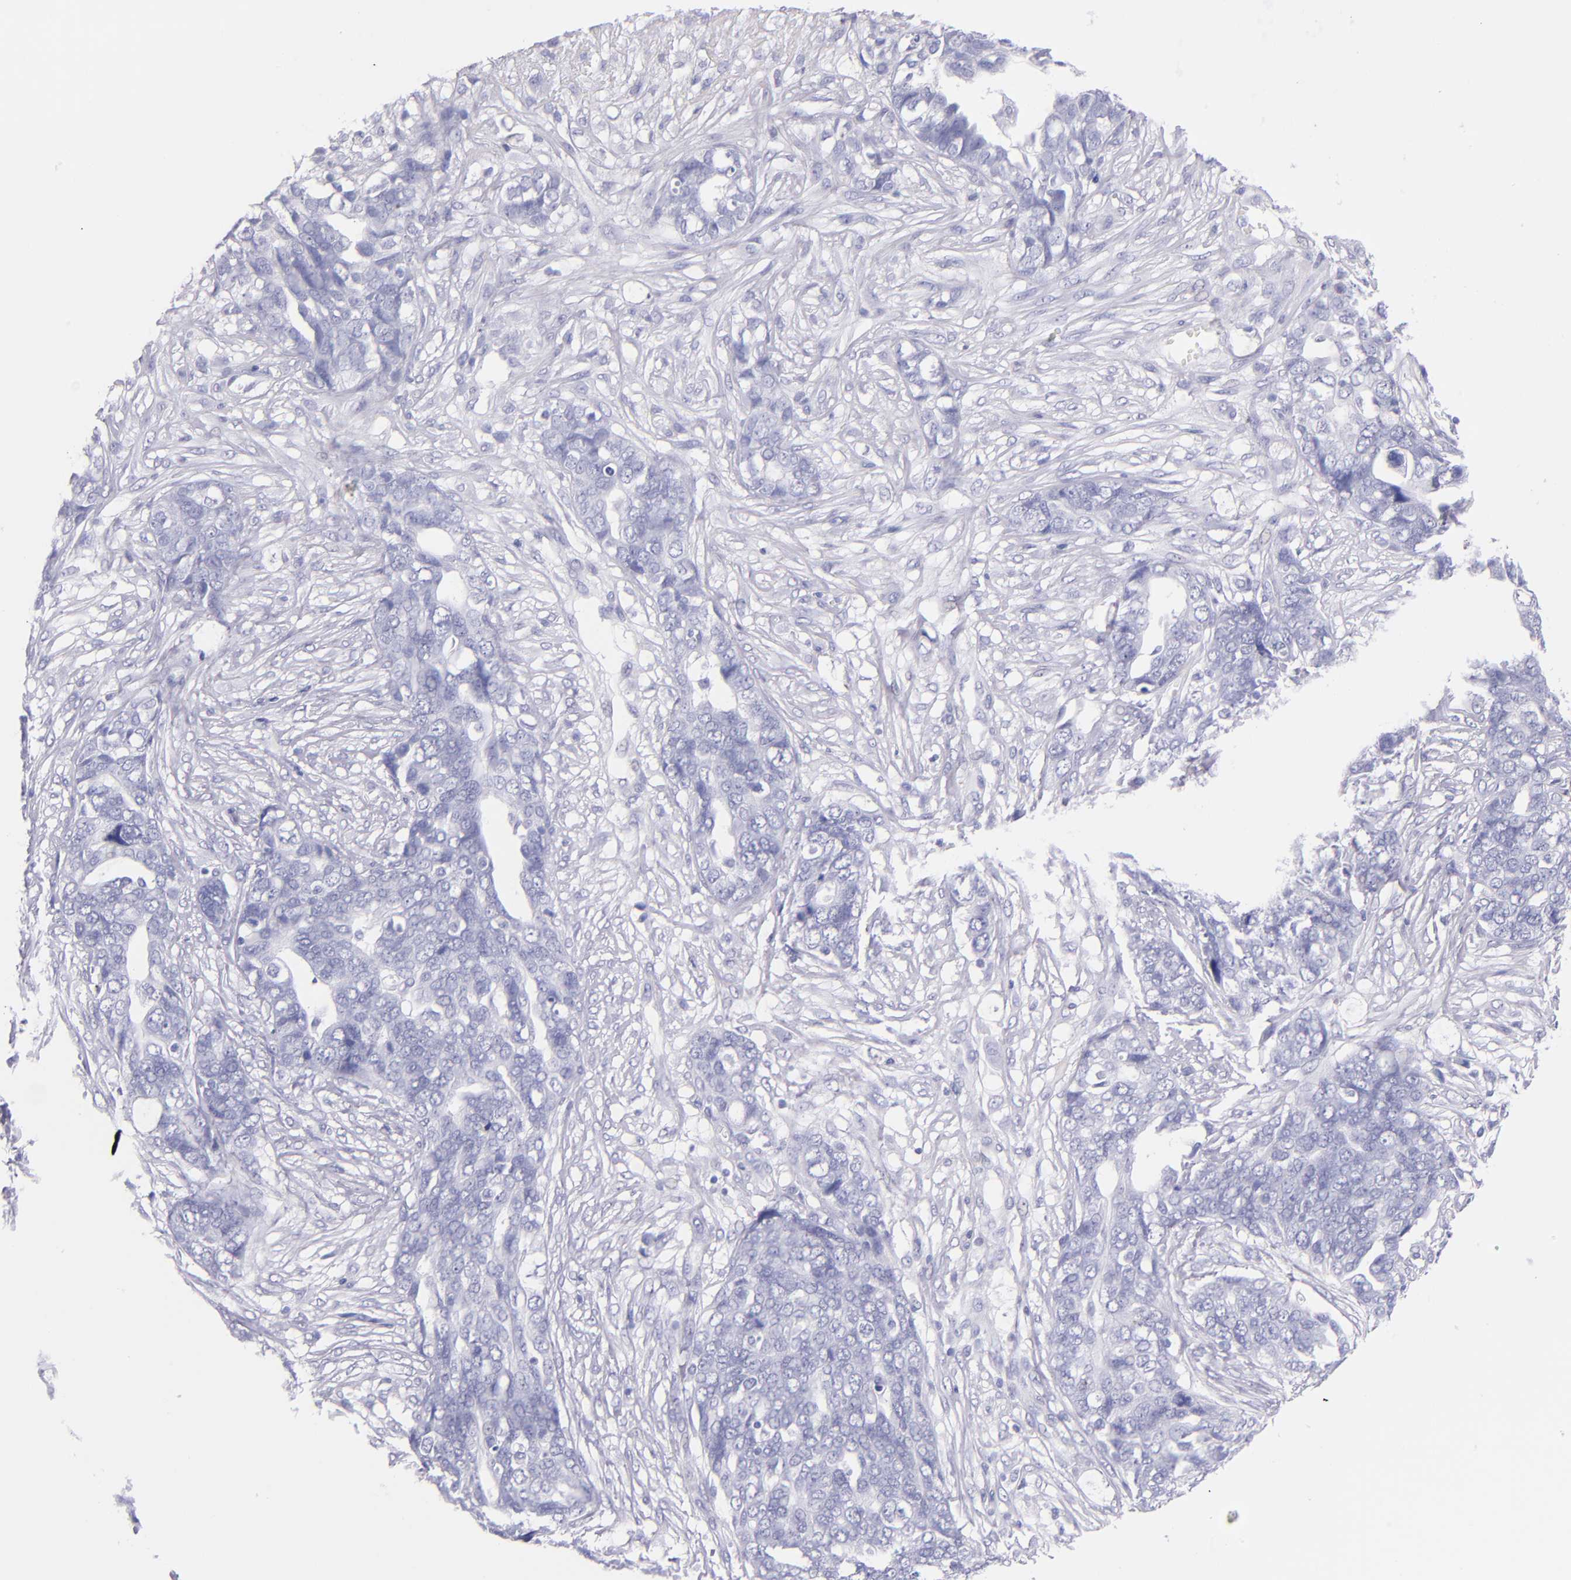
{"staining": {"intensity": "negative", "quantity": "none", "location": "none"}, "tissue": "ovarian cancer", "cell_type": "Tumor cells", "image_type": "cancer", "snomed": [{"axis": "morphology", "description": "Normal tissue, NOS"}, {"axis": "morphology", "description": "Cystadenocarcinoma, serous, NOS"}, {"axis": "topography", "description": "Fallopian tube"}, {"axis": "topography", "description": "Ovary"}], "caption": "Tumor cells are negative for protein expression in human serous cystadenocarcinoma (ovarian).", "gene": "IRF4", "patient": {"sex": "female", "age": 56}}